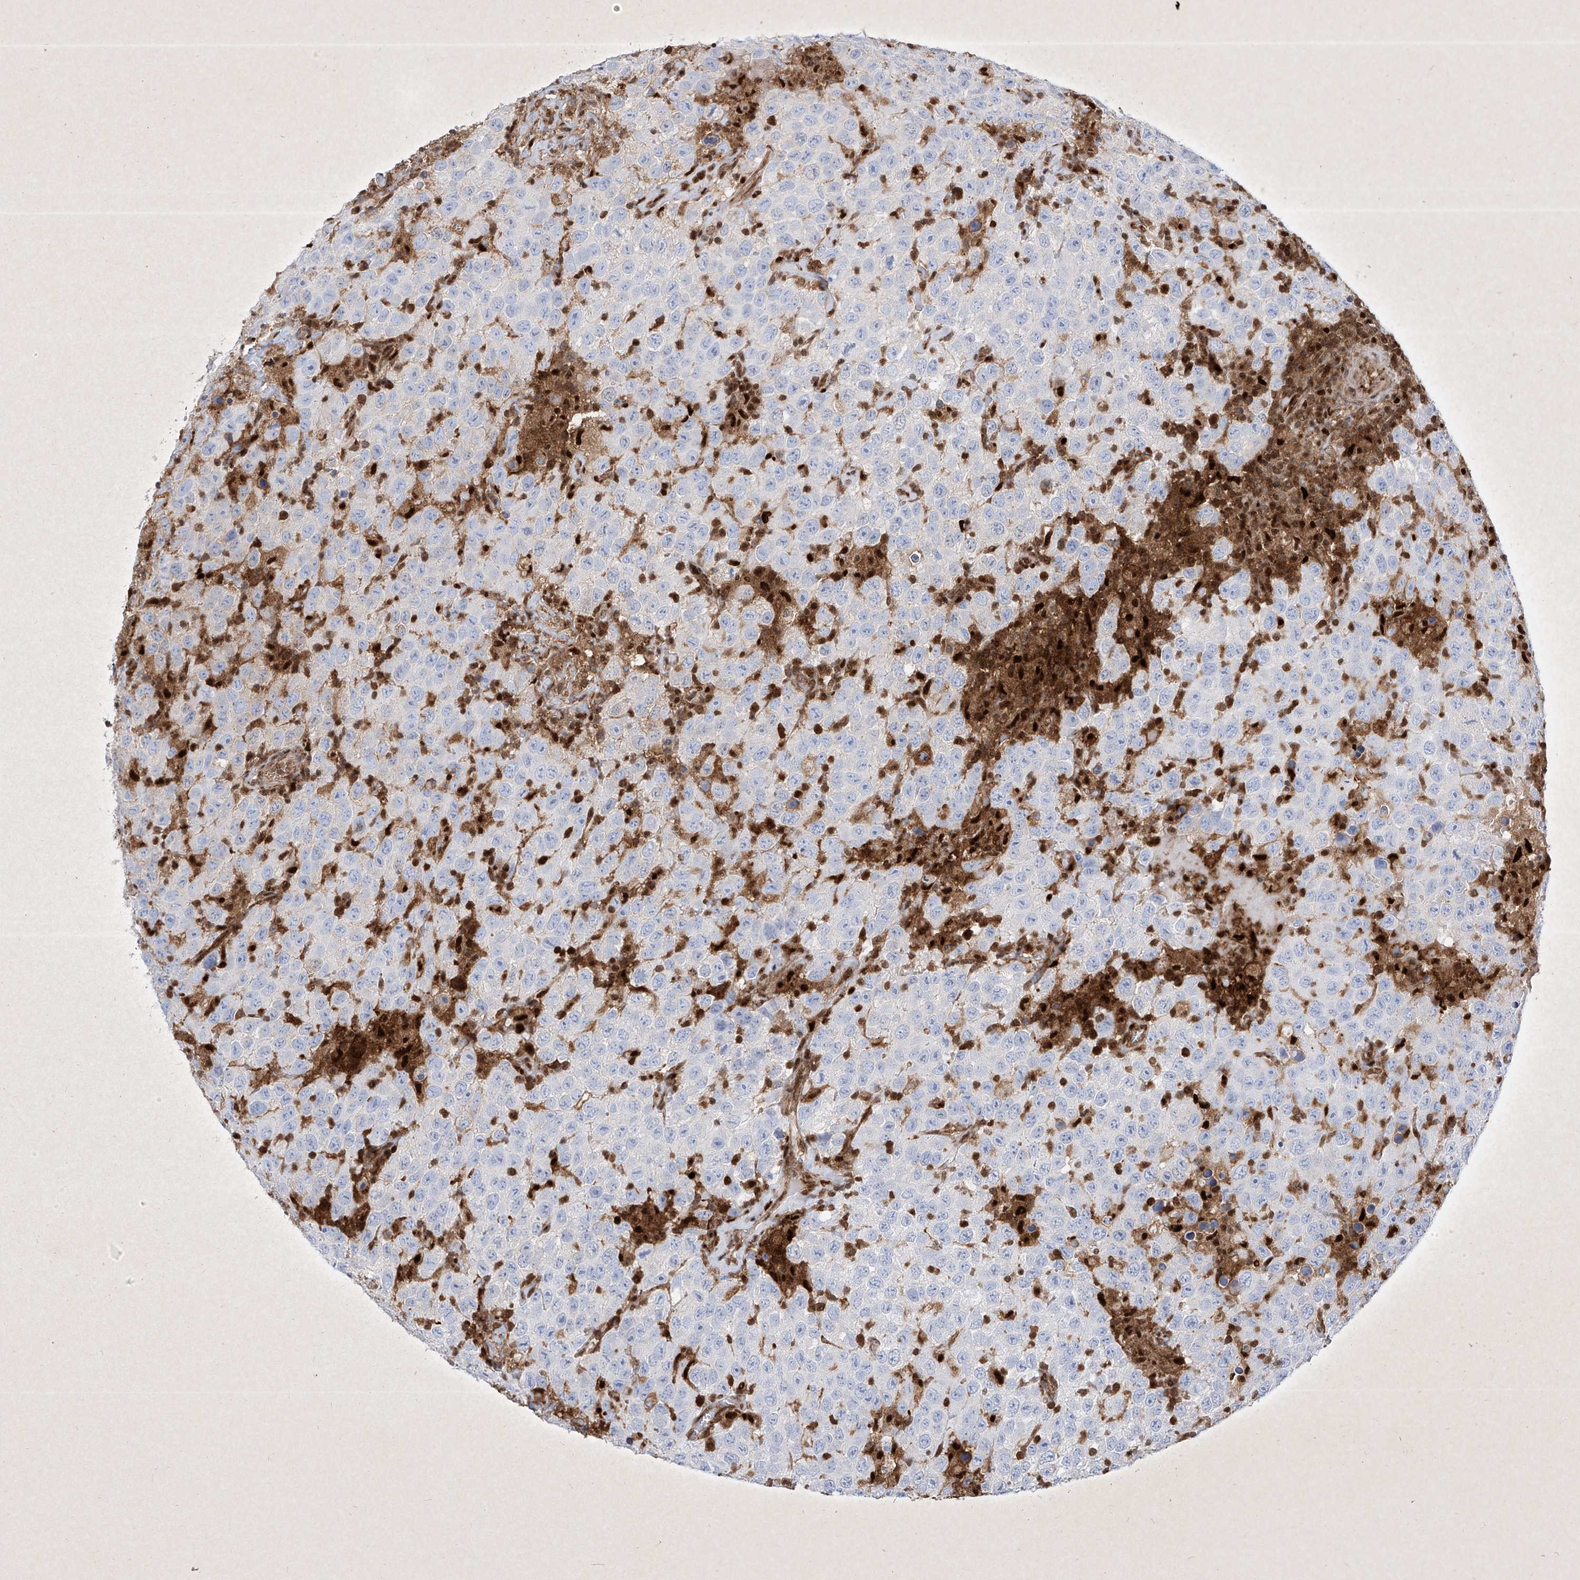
{"staining": {"intensity": "negative", "quantity": "none", "location": "none"}, "tissue": "testis cancer", "cell_type": "Tumor cells", "image_type": "cancer", "snomed": [{"axis": "morphology", "description": "Seminoma, NOS"}, {"axis": "topography", "description": "Testis"}], "caption": "Tumor cells show no significant positivity in seminoma (testis).", "gene": "PSMB10", "patient": {"sex": "male", "age": 41}}